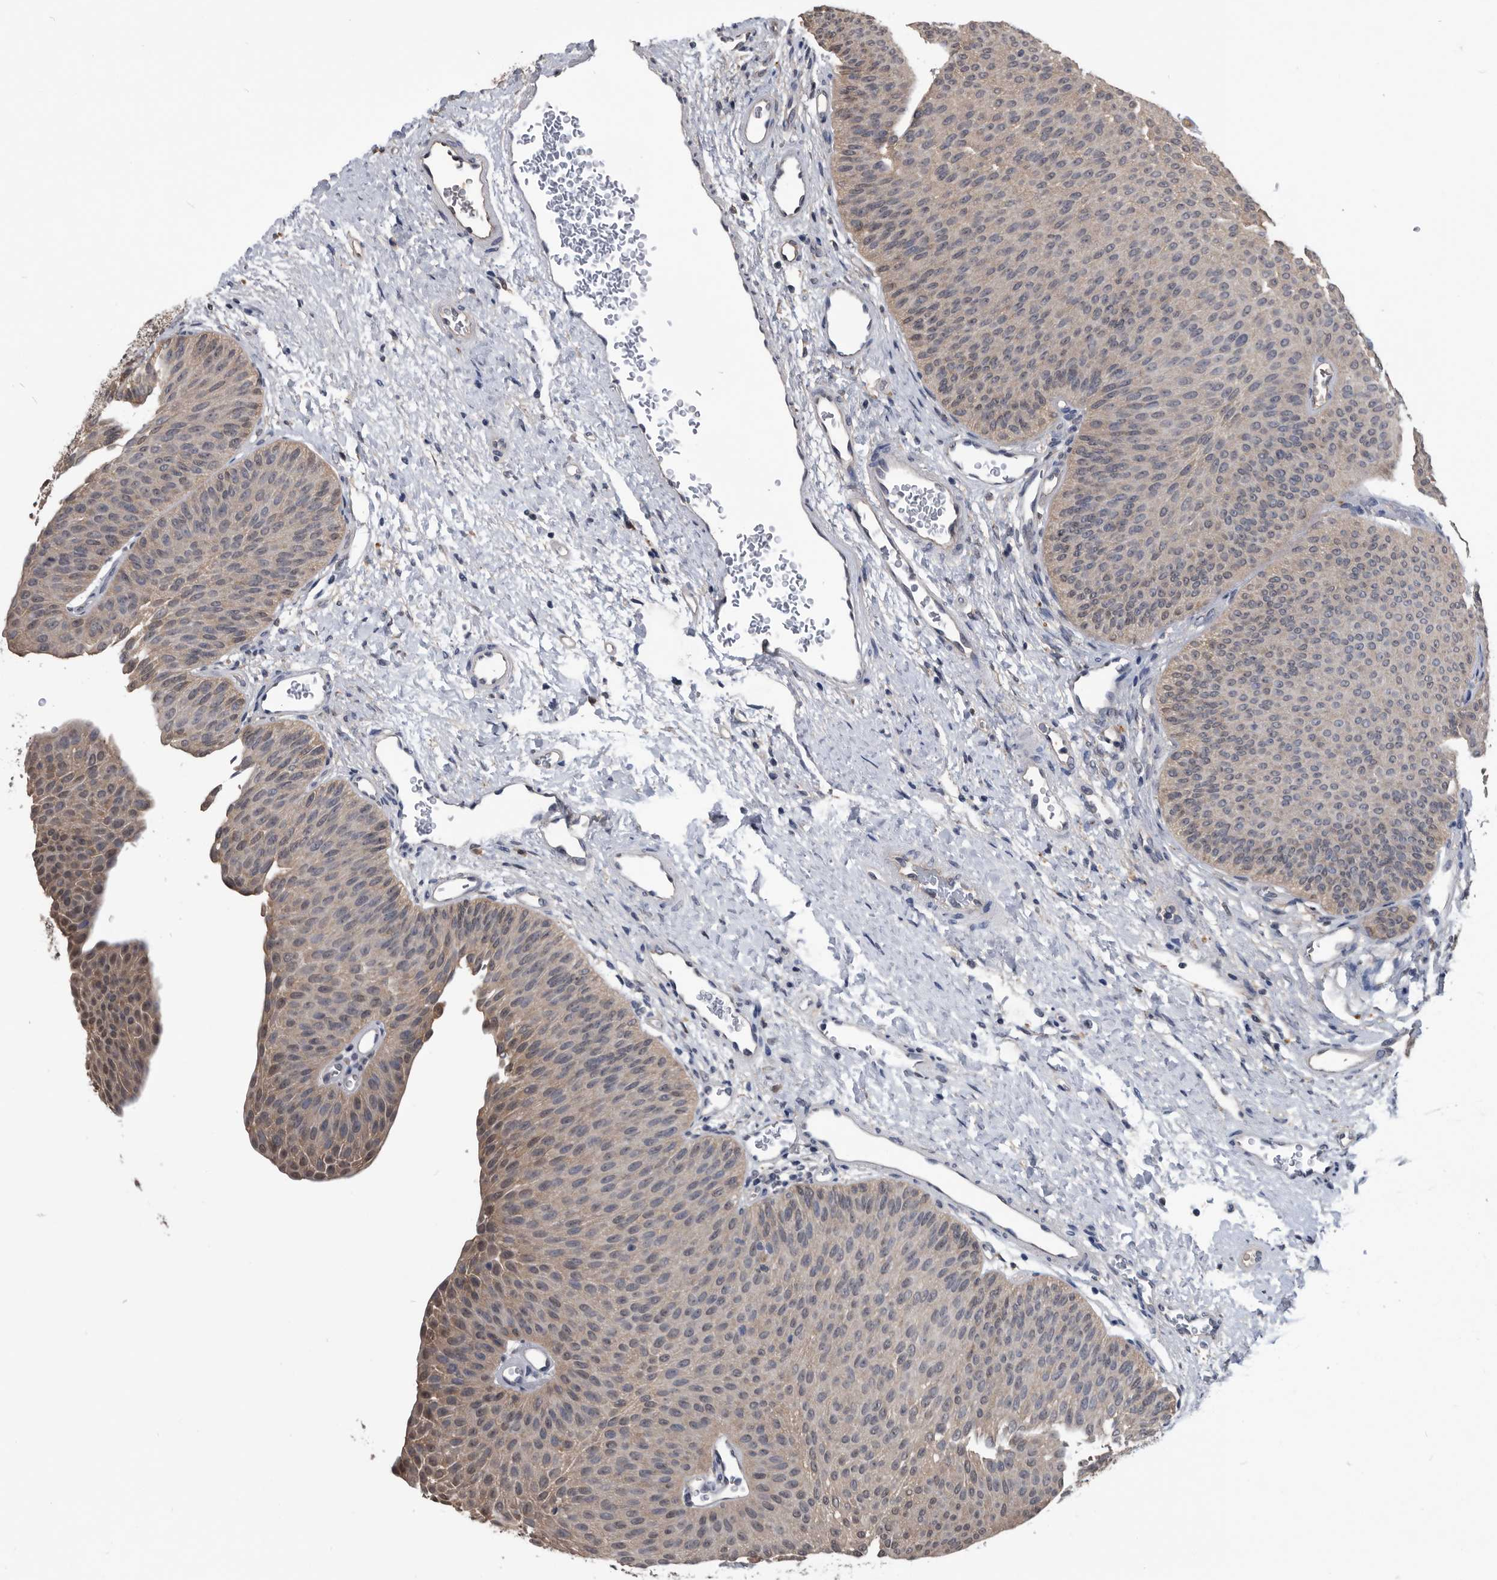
{"staining": {"intensity": "weak", "quantity": "<25%", "location": "cytoplasmic/membranous"}, "tissue": "urothelial cancer", "cell_type": "Tumor cells", "image_type": "cancer", "snomed": [{"axis": "morphology", "description": "Urothelial carcinoma, Low grade"}, {"axis": "topography", "description": "Urinary bladder"}], "caption": "IHC photomicrograph of human low-grade urothelial carcinoma stained for a protein (brown), which reveals no positivity in tumor cells.", "gene": "PDXK", "patient": {"sex": "female", "age": 60}}